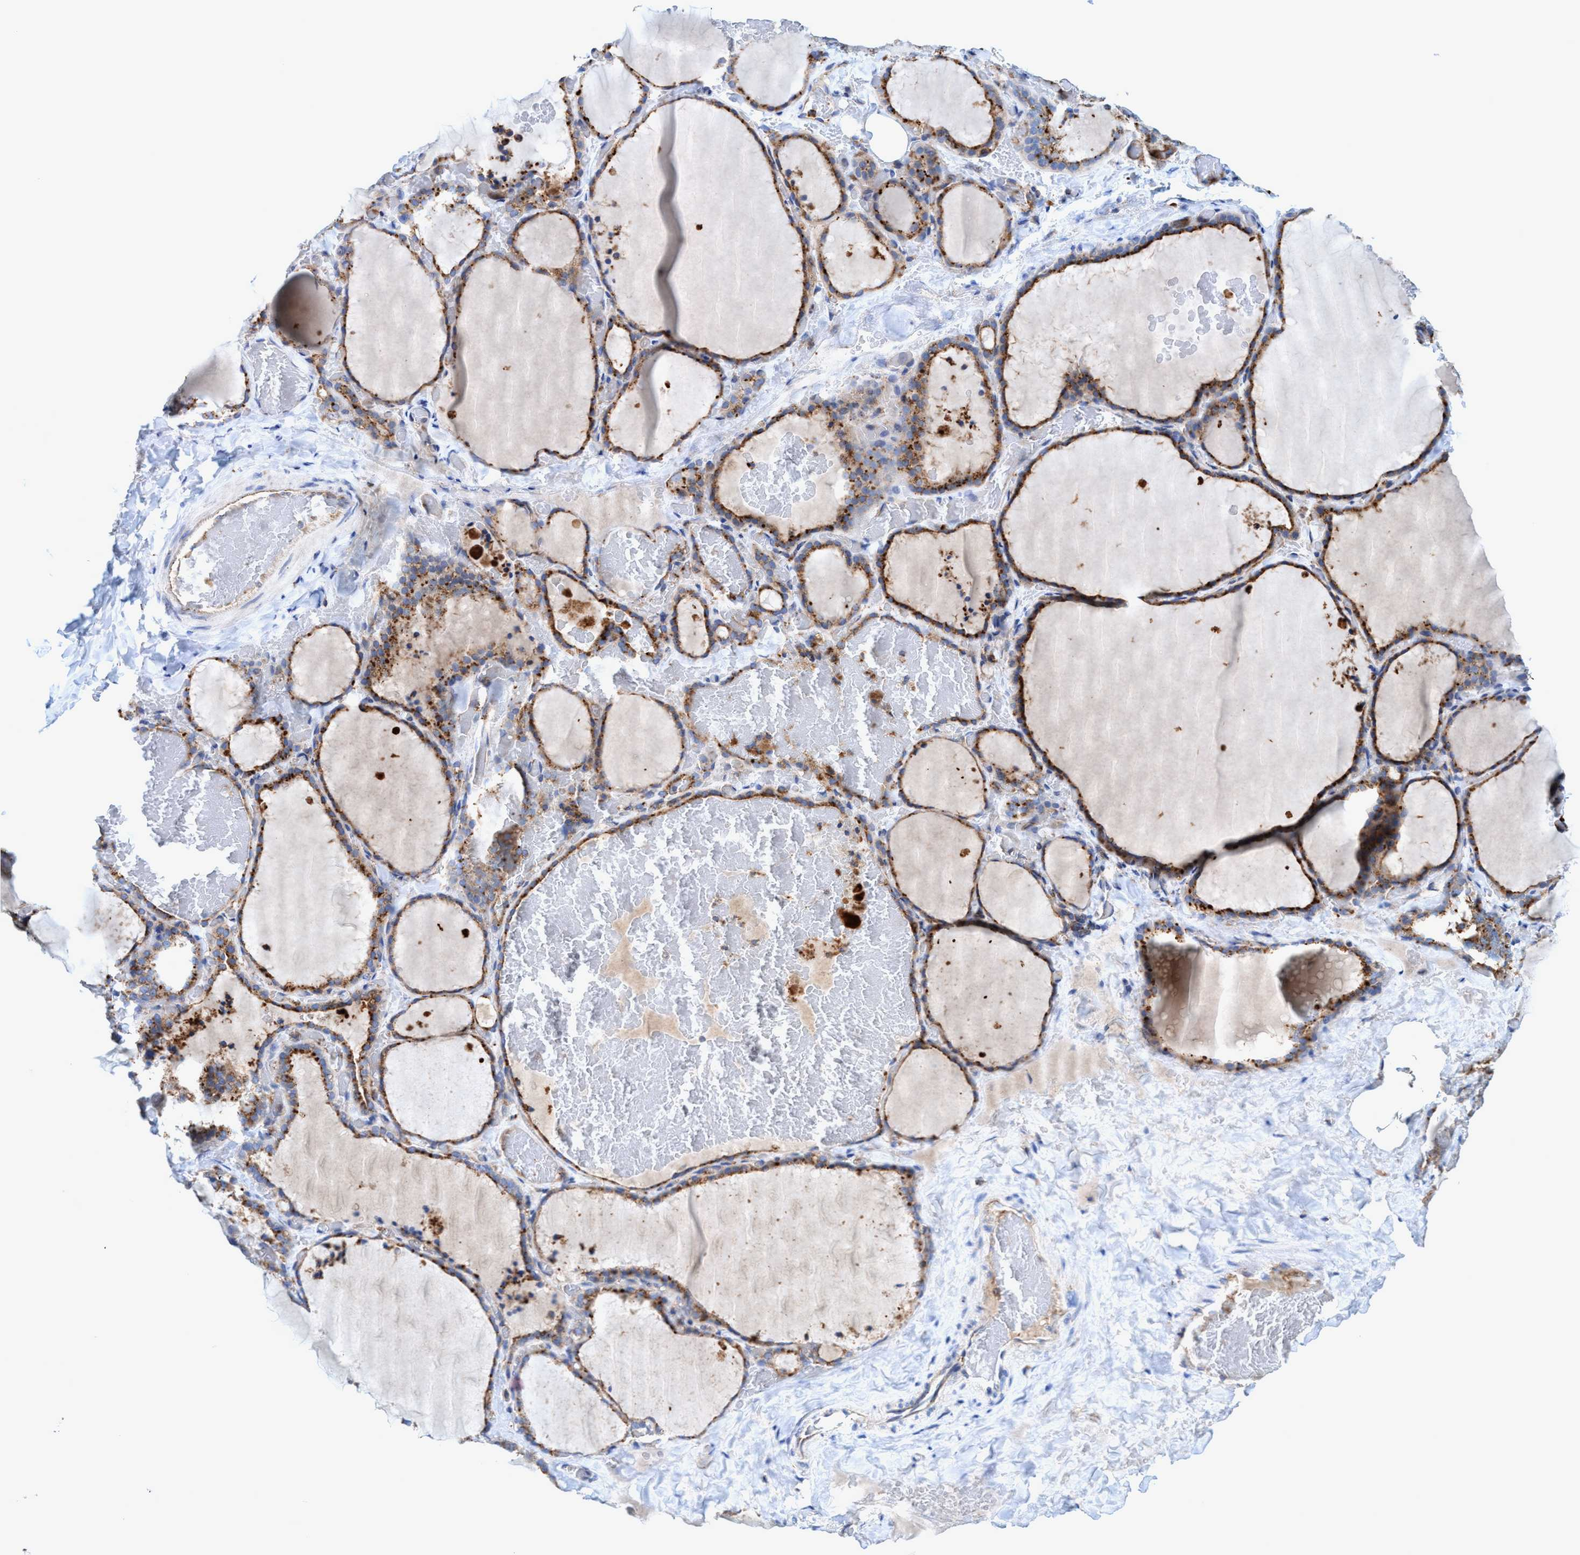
{"staining": {"intensity": "moderate", "quantity": ">75%", "location": "cytoplasmic/membranous"}, "tissue": "thyroid gland", "cell_type": "Glandular cells", "image_type": "normal", "snomed": [{"axis": "morphology", "description": "Normal tissue, NOS"}, {"axis": "topography", "description": "Thyroid gland"}], "caption": "A brown stain highlights moderate cytoplasmic/membranous expression of a protein in glandular cells of normal human thyroid gland. The staining was performed using DAB (3,3'-diaminobenzidine) to visualize the protein expression in brown, while the nuclei were stained in blue with hematoxylin (Magnification: 20x).", "gene": "TRIM65", "patient": {"sex": "female", "age": 22}}